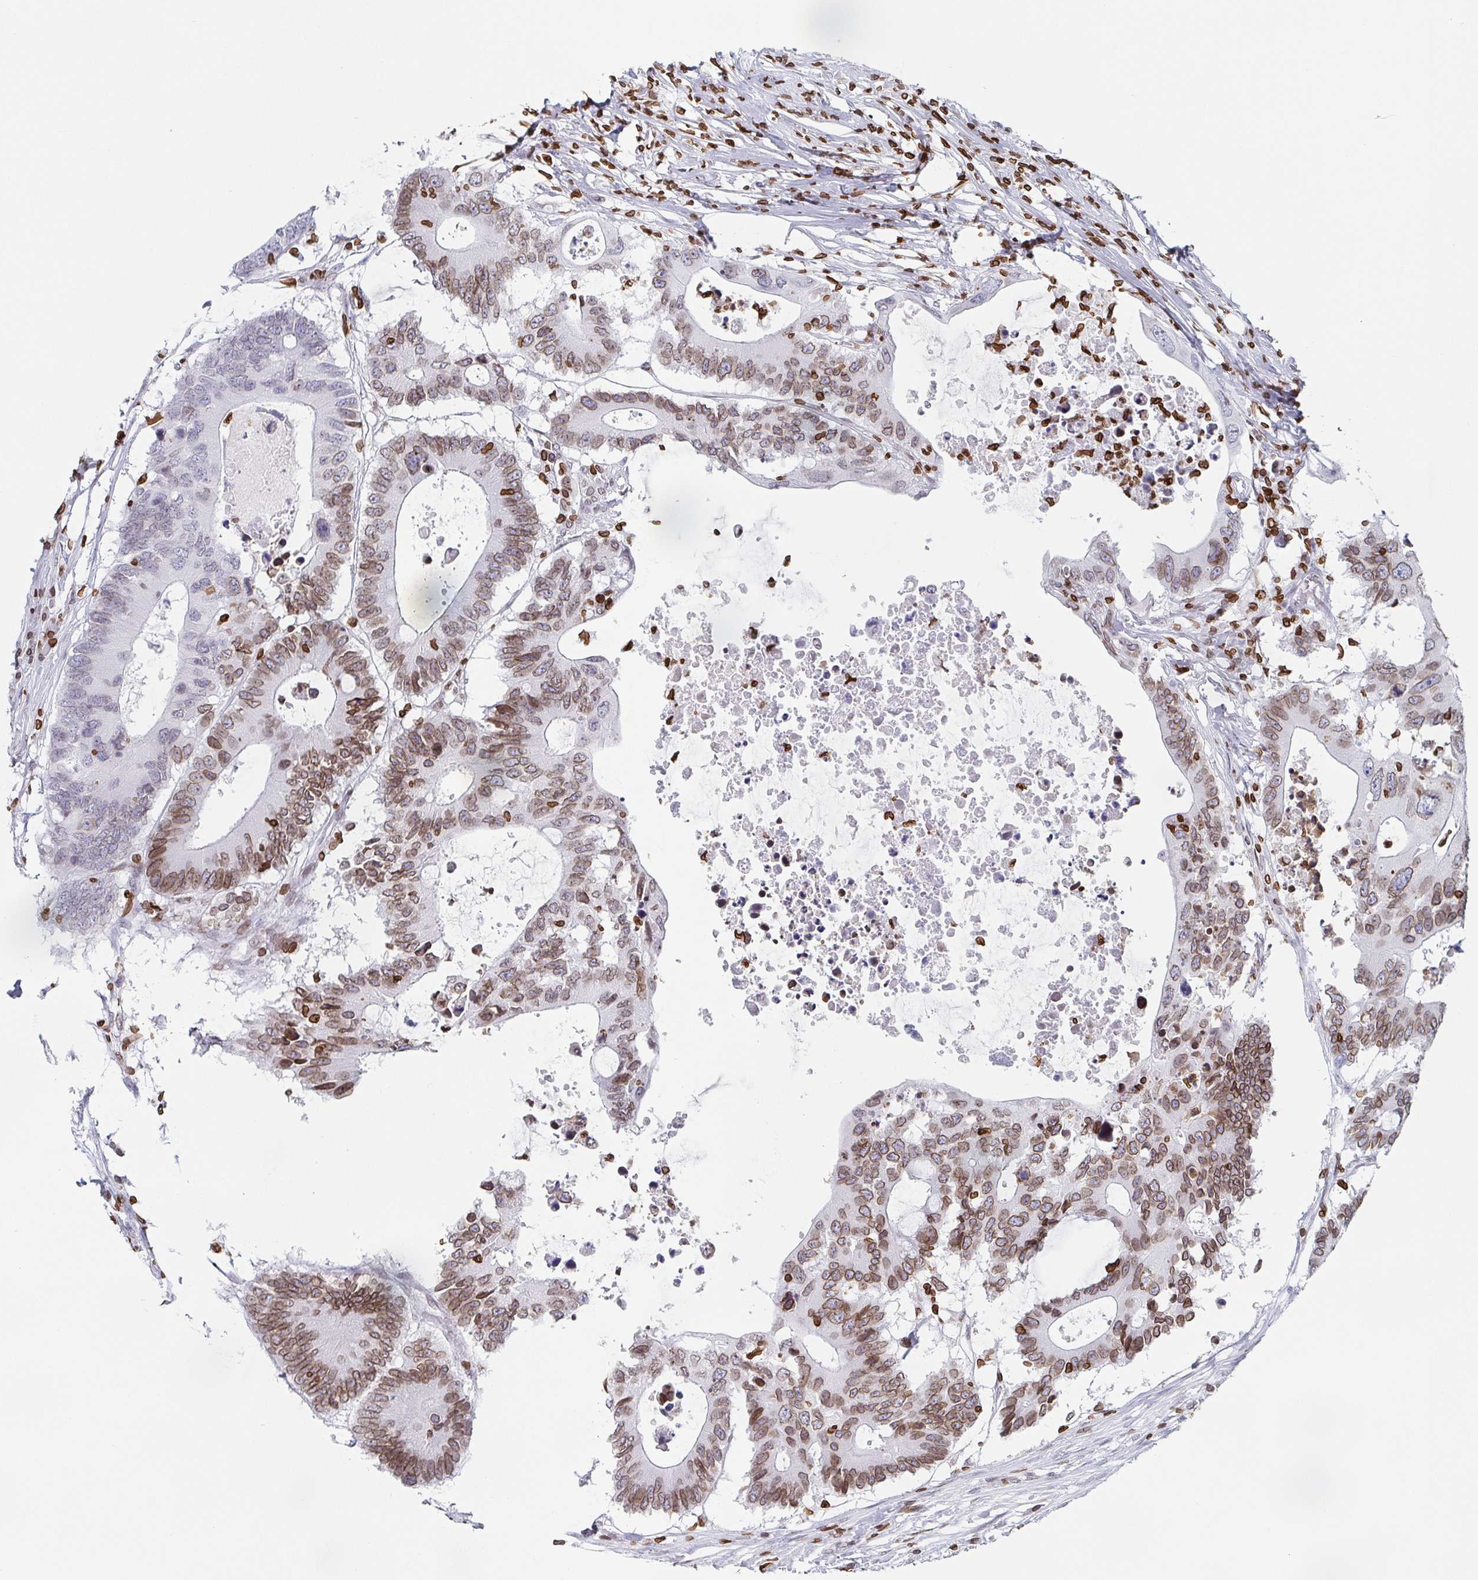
{"staining": {"intensity": "moderate", "quantity": ">75%", "location": "cytoplasmic/membranous,nuclear"}, "tissue": "colorectal cancer", "cell_type": "Tumor cells", "image_type": "cancer", "snomed": [{"axis": "morphology", "description": "Adenocarcinoma, NOS"}, {"axis": "topography", "description": "Colon"}], "caption": "Protein staining demonstrates moderate cytoplasmic/membranous and nuclear staining in about >75% of tumor cells in adenocarcinoma (colorectal). (DAB (3,3'-diaminobenzidine) IHC with brightfield microscopy, high magnification).", "gene": "BTBD7", "patient": {"sex": "male", "age": 71}}